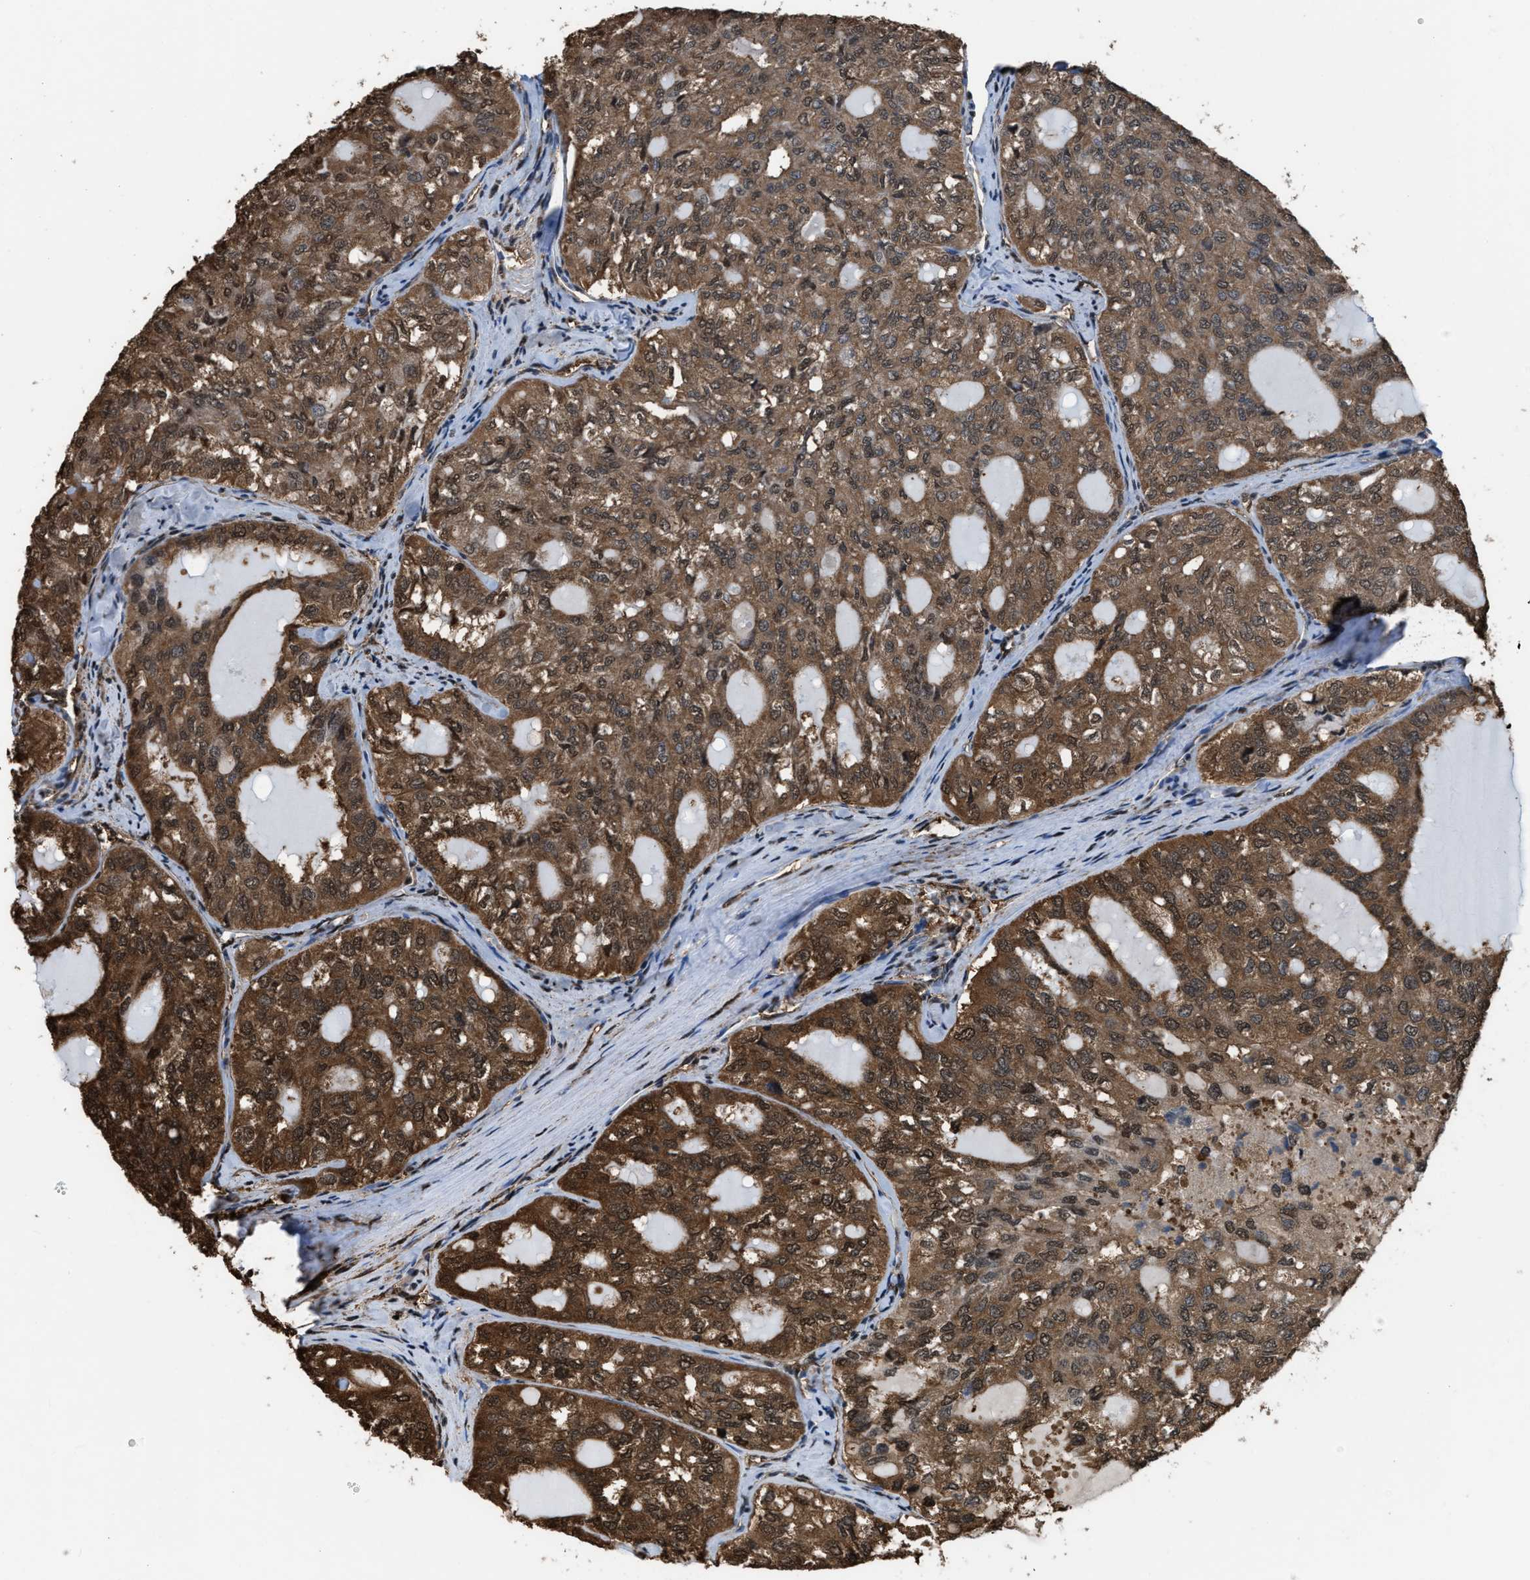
{"staining": {"intensity": "moderate", "quantity": ">75%", "location": "cytoplasmic/membranous,nuclear"}, "tissue": "thyroid cancer", "cell_type": "Tumor cells", "image_type": "cancer", "snomed": [{"axis": "morphology", "description": "Follicular adenoma carcinoma, NOS"}, {"axis": "topography", "description": "Thyroid gland"}], "caption": "DAB (3,3'-diaminobenzidine) immunohistochemical staining of follicular adenoma carcinoma (thyroid) exhibits moderate cytoplasmic/membranous and nuclear protein expression in approximately >75% of tumor cells.", "gene": "FNTA", "patient": {"sex": "male", "age": 75}}